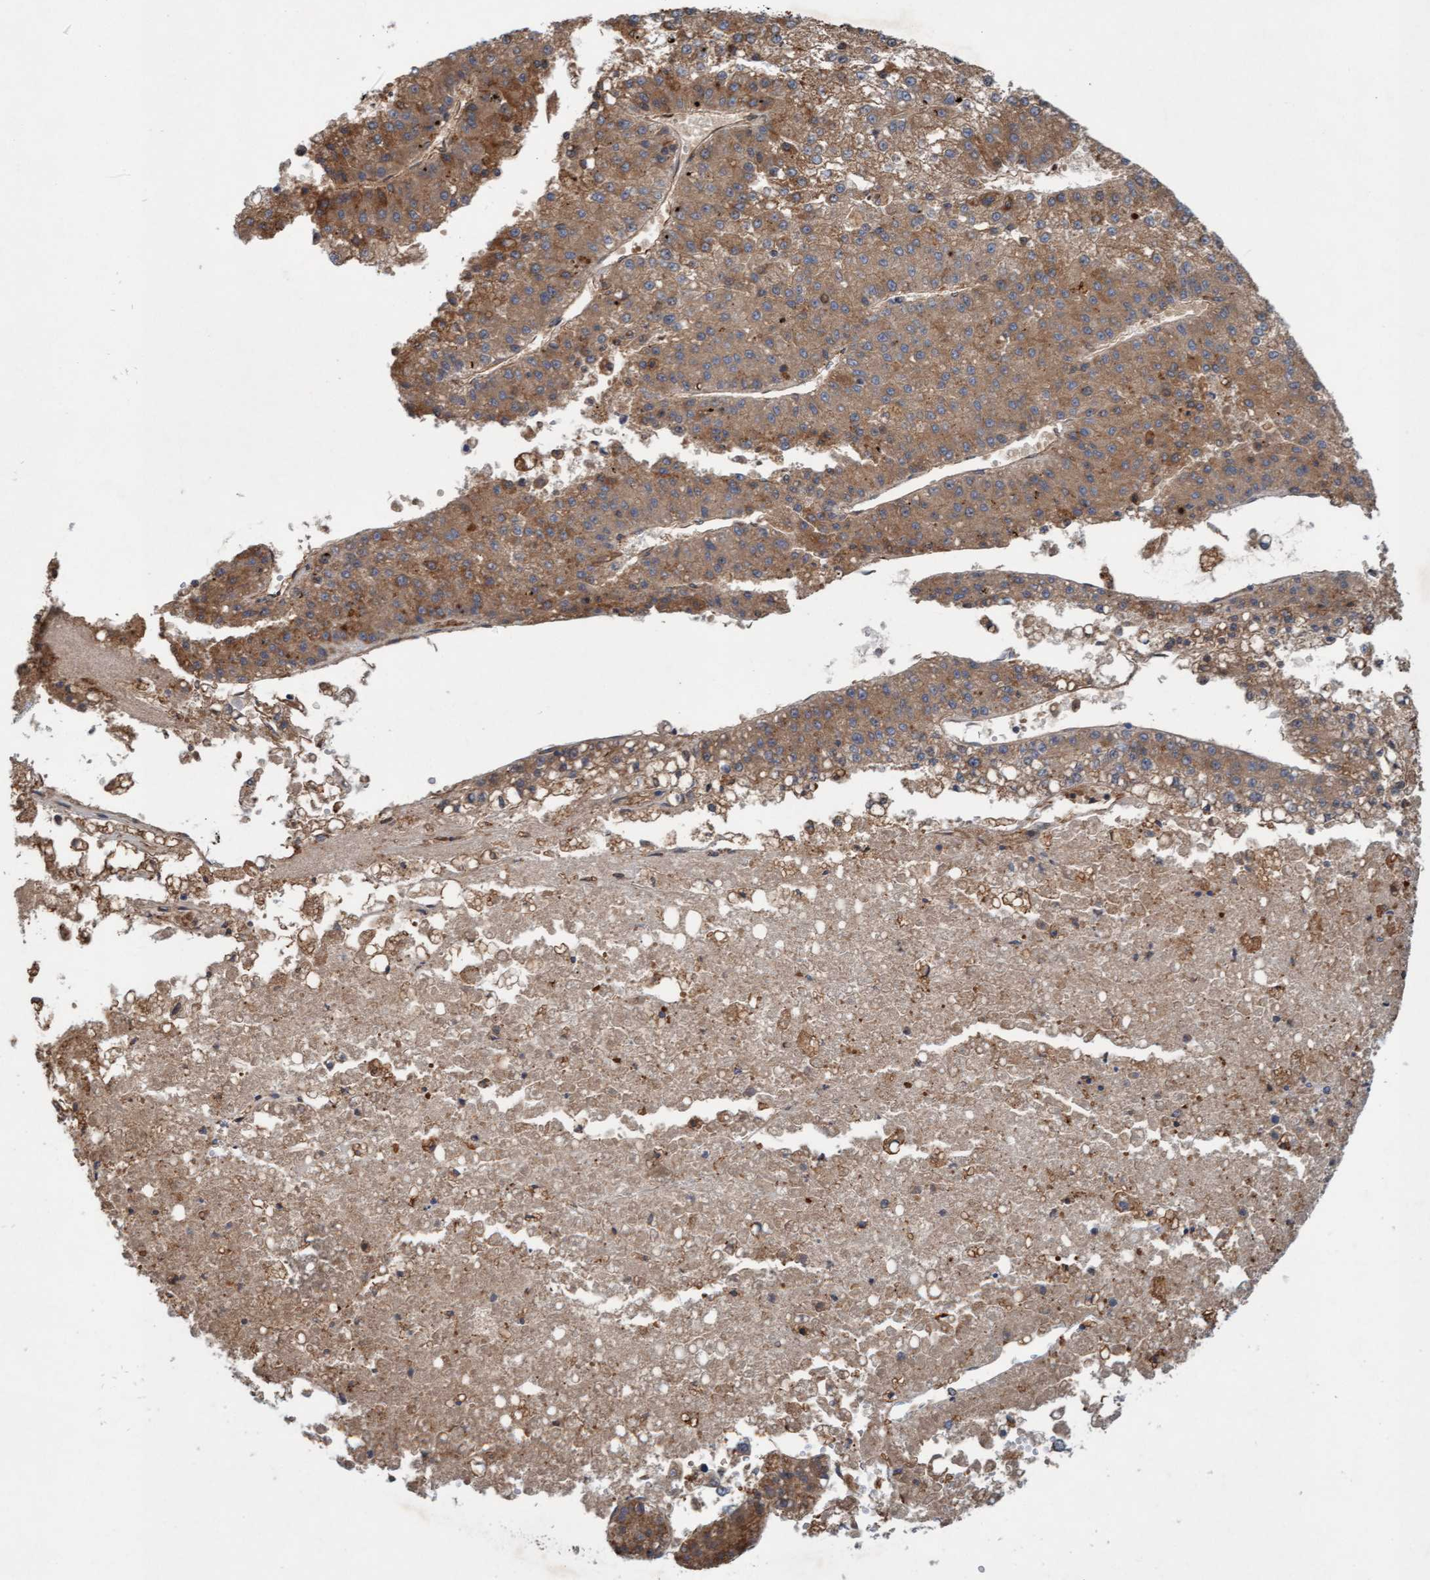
{"staining": {"intensity": "moderate", "quantity": ">75%", "location": "cytoplasmic/membranous"}, "tissue": "liver cancer", "cell_type": "Tumor cells", "image_type": "cancer", "snomed": [{"axis": "morphology", "description": "Carcinoma, Hepatocellular, NOS"}, {"axis": "topography", "description": "Liver"}], "caption": "Immunohistochemistry of human liver cancer exhibits medium levels of moderate cytoplasmic/membranous positivity in approximately >75% of tumor cells.", "gene": "ERAL1", "patient": {"sex": "female", "age": 73}}